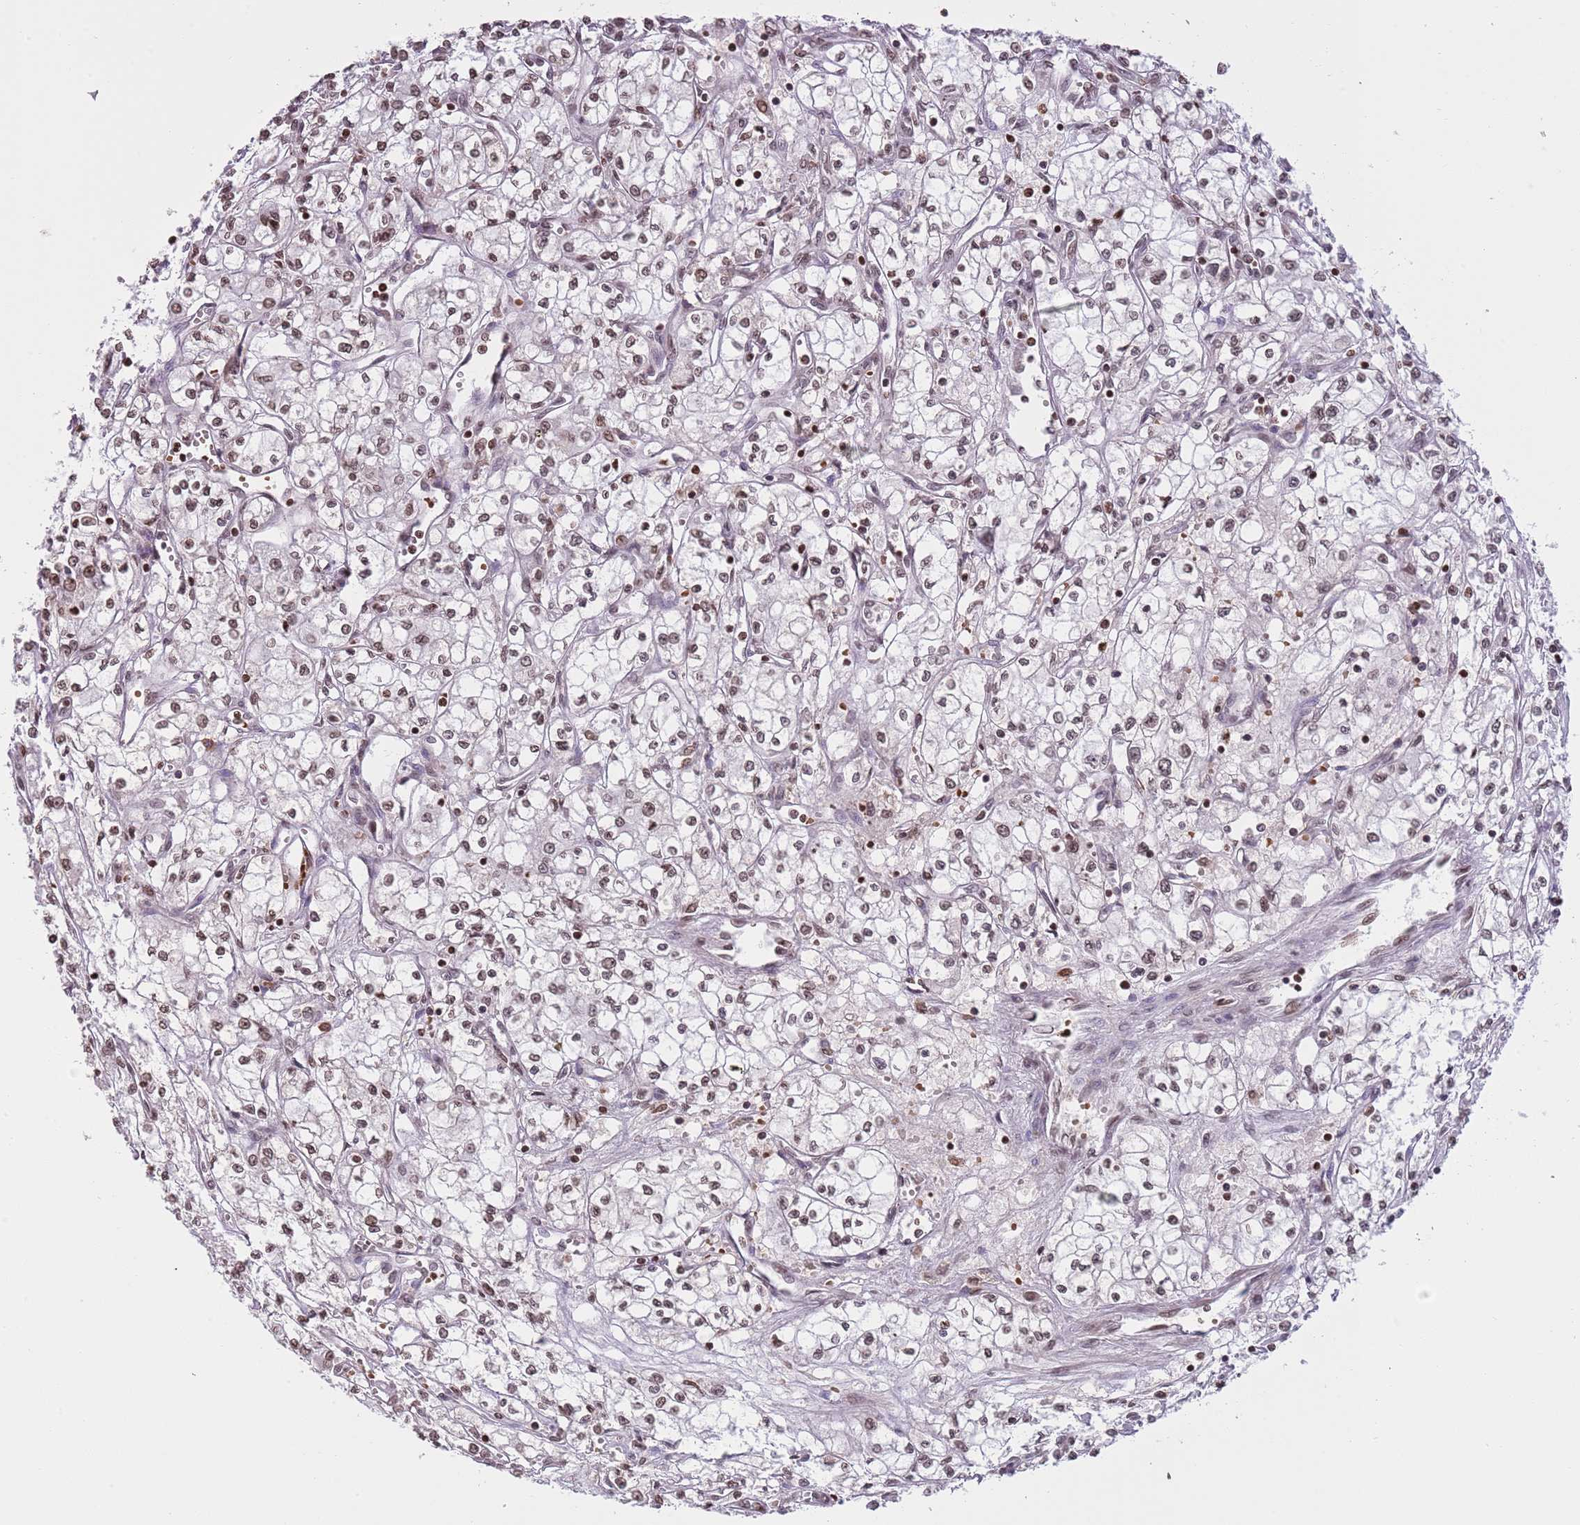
{"staining": {"intensity": "moderate", "quantity": ">75%", "location": "nuclear"}, "tissue": "renal cancer", "cell_type": "Tumor cells", "image_type": "cancer", "snomed": [{"axis": "morphology", "description": "Adenocarcinoma, NOS"}, {"axis": "topography", "description": "Kidney"}], "caption": "Immunohistochemical staining of human renal adenocarcinoma displays moderate nuclear protein positivity in approximately >75% of tumor cells.", "gene": "KPNA3", "patient": {"sex": "male", "age": 59}}